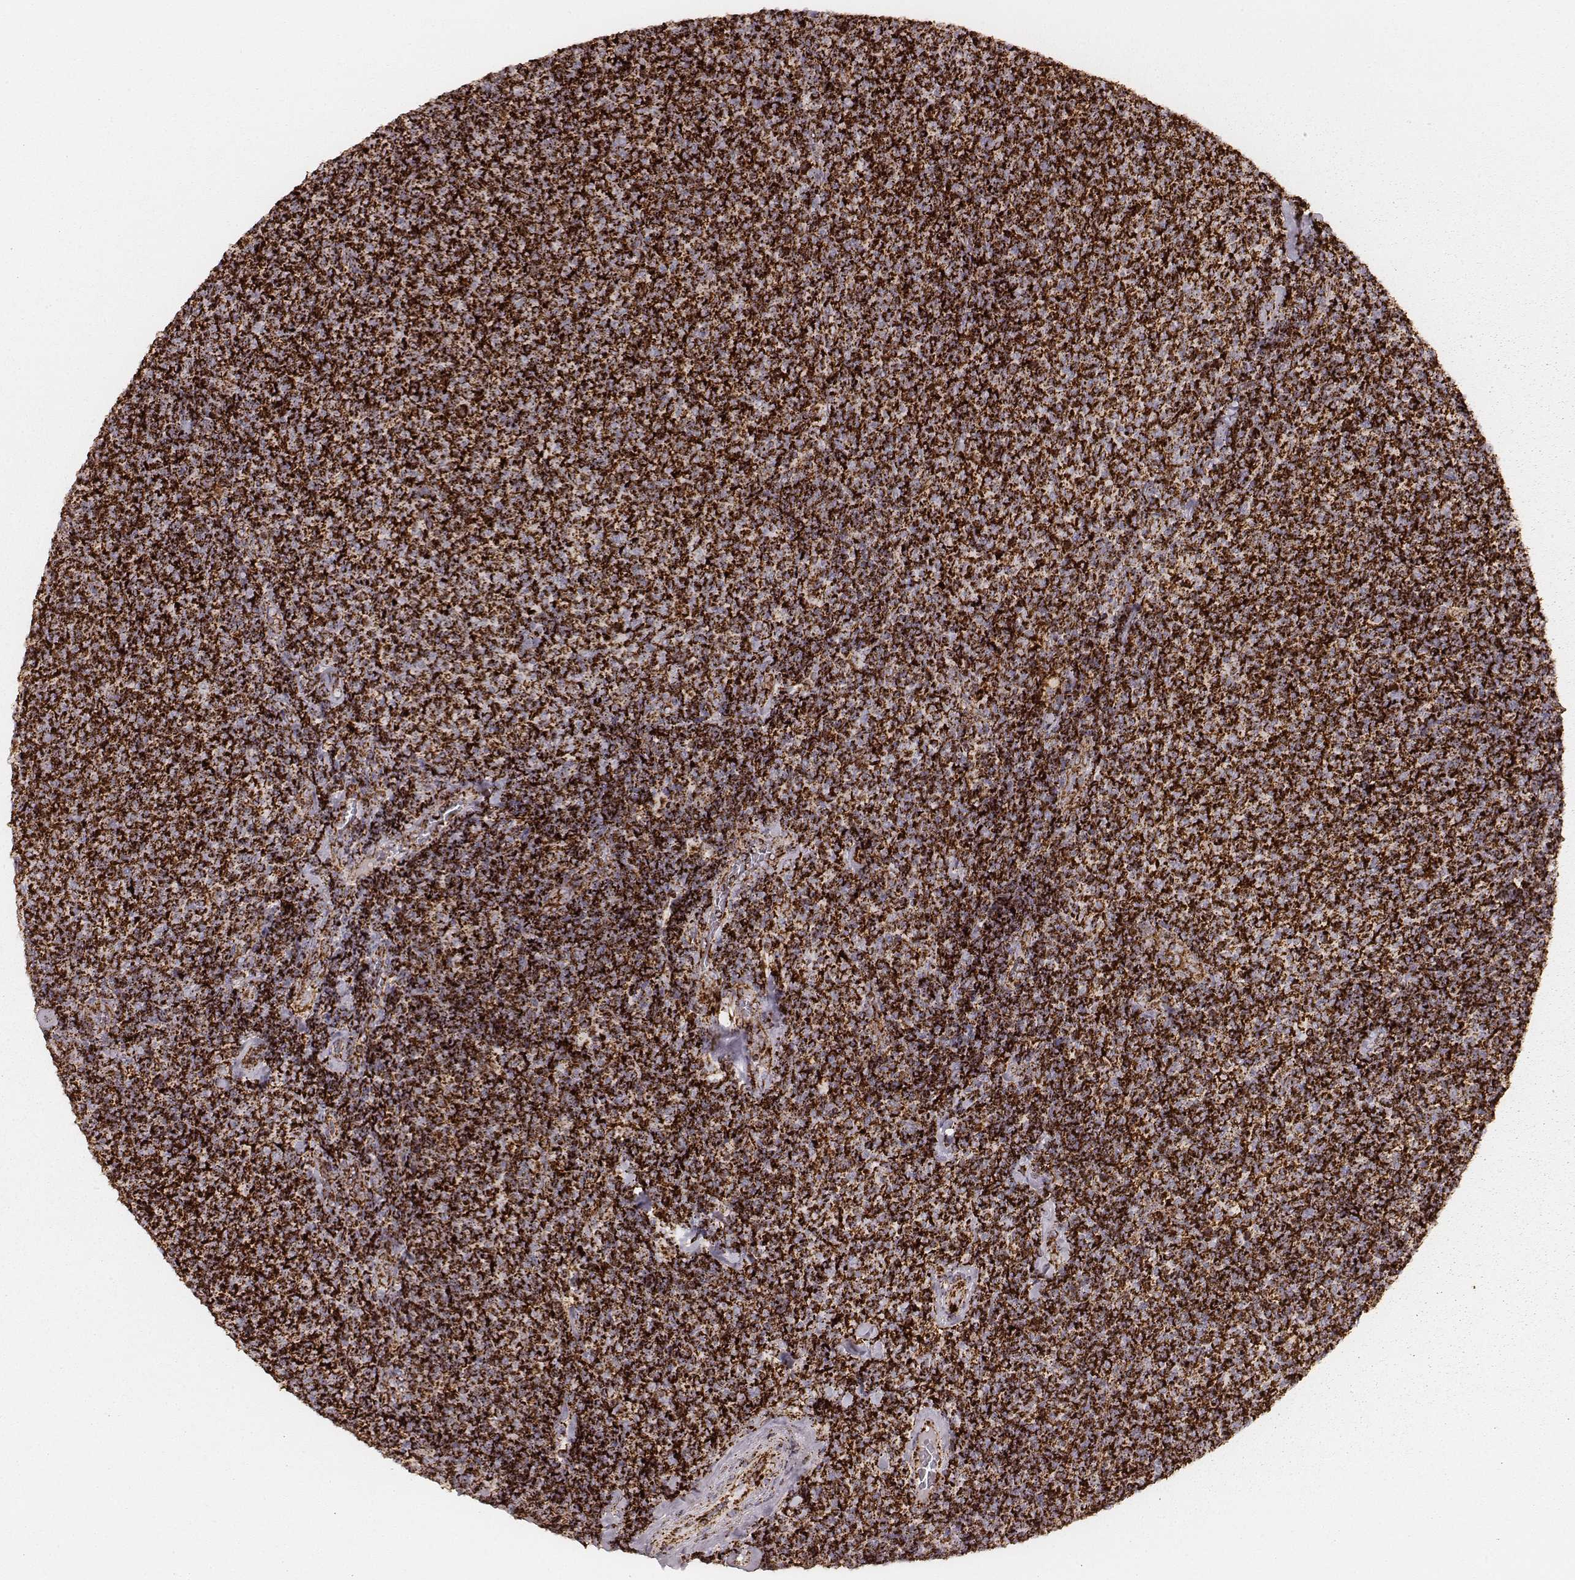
{"staining": {"intensity": "strong", "quantity": ">75%", "location": "cytoplasmic/membranous"}, "tissue": "lymphoma", "cell_type": "Tumor cells", "image_type": "cancer", "snomed": [{"axis": "morphology", "description": "Malignant lymphoma, non-Hodgkin's type, Low grade"}, {"axis": "topography", "description": "Lymph node"}], "caption": "IHC histopathology image of human lymphoma stained for a protein (brown), which displays high levels of strong cytoplasmic/membranous positivity in about >75% of tumor cells.", "gene": "CS", "patient": {"sex": "male", "age": 52}}